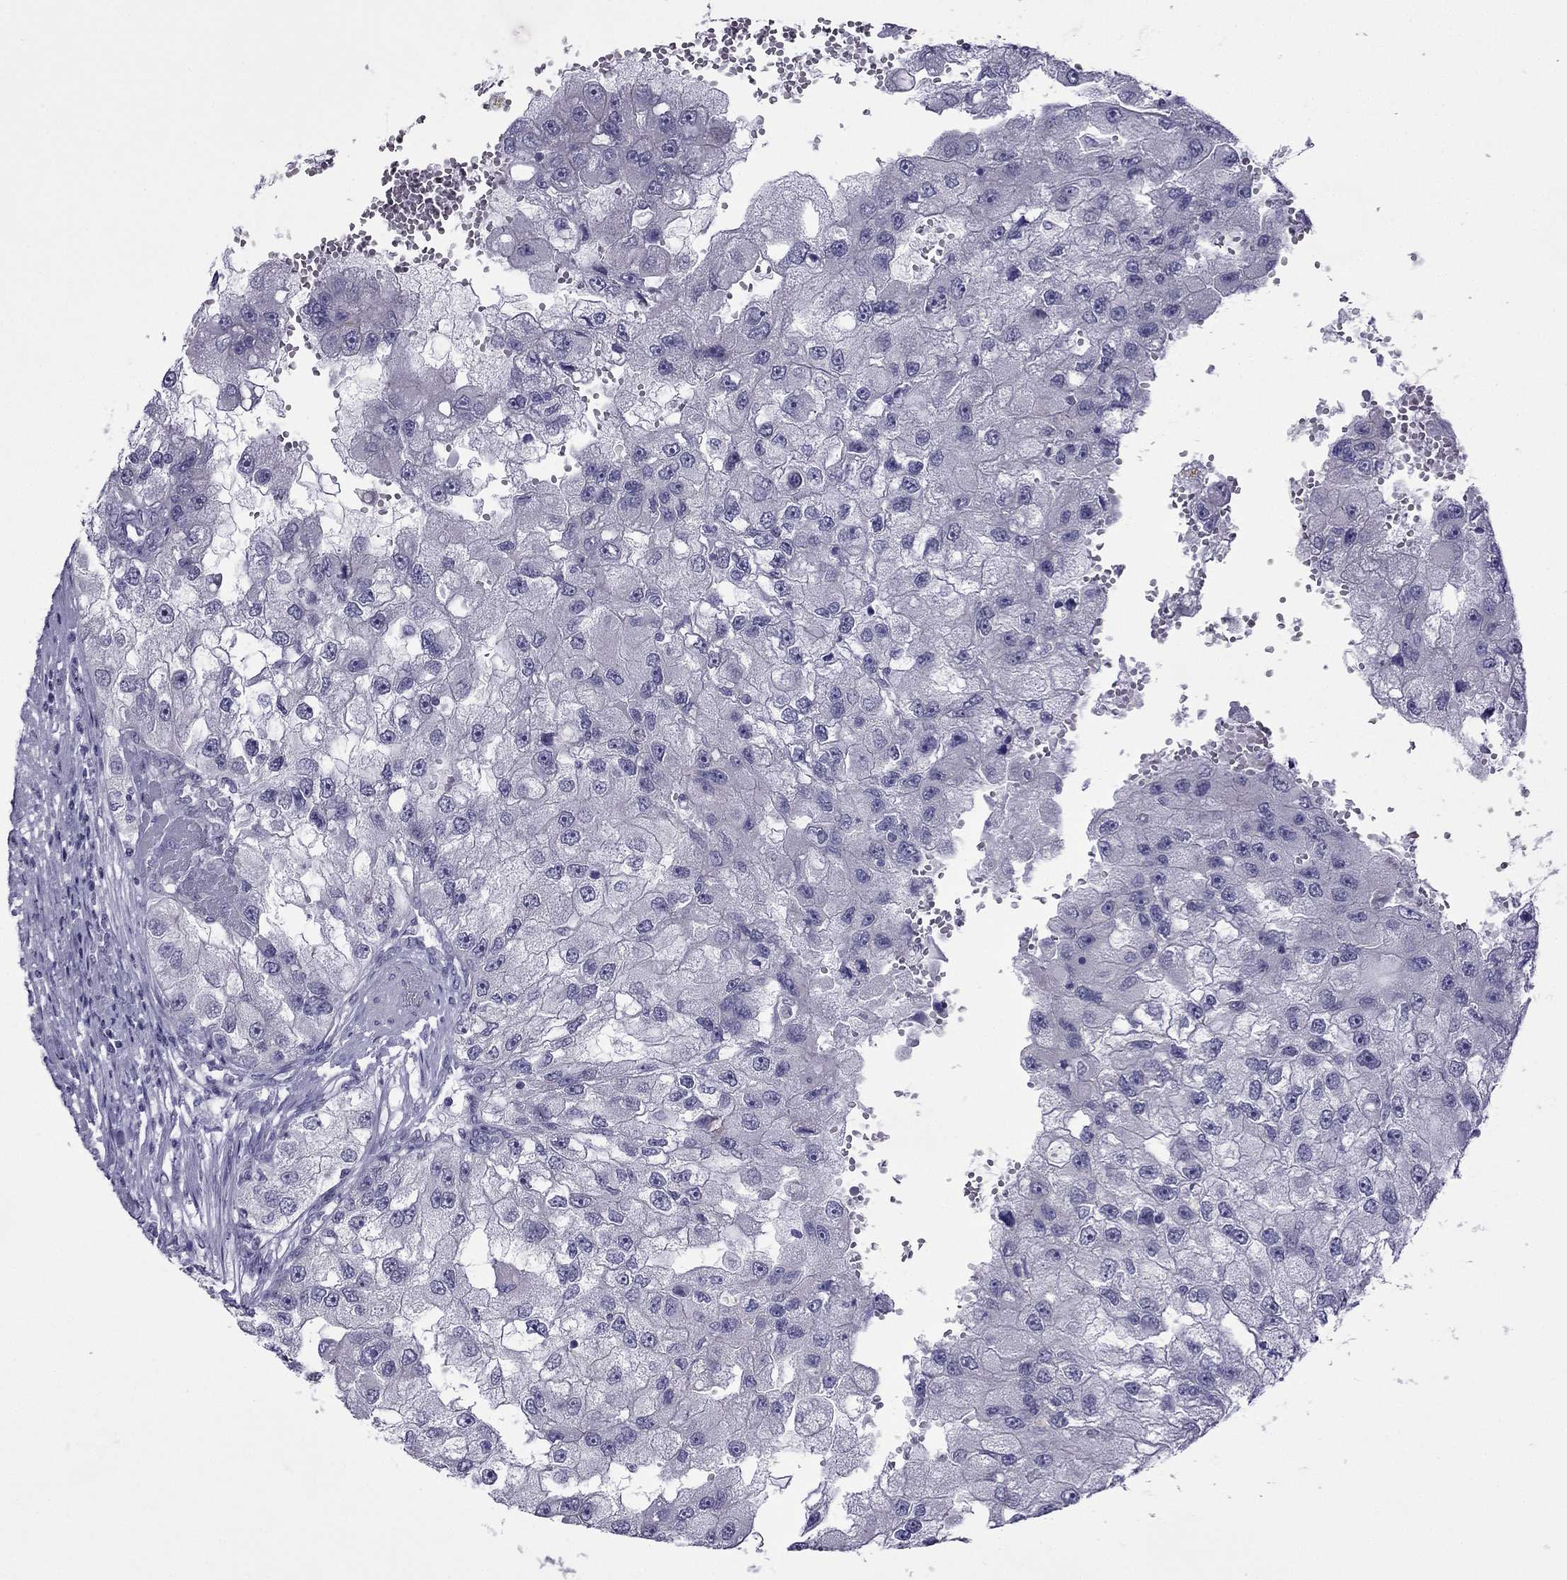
{"staining": {"intensity": "negative", "quantity": "none", "location": "none"}, "tissue": "renal cancer", "cell_type": "Tumor cells", "image_type": "cancer", "snomed": [{"axis": "morphology", "description": "Adenocarcinoma, NOS"}, {"axis": "topography", "description": "Kidney"}], "caption": "Immunohistochemical staining of human renal adenocarcinoma demonstrates no significant positivity in tumor cells. The staining was performed using DAB (3,3'-diaminobenzidine) to visualize the protein expression in brown, while the nuclei were stained in blue with hematoxylin (Magnification: 20x).", "gene": "POM121L12", "patient": {"sex": "male", "age": 63}}